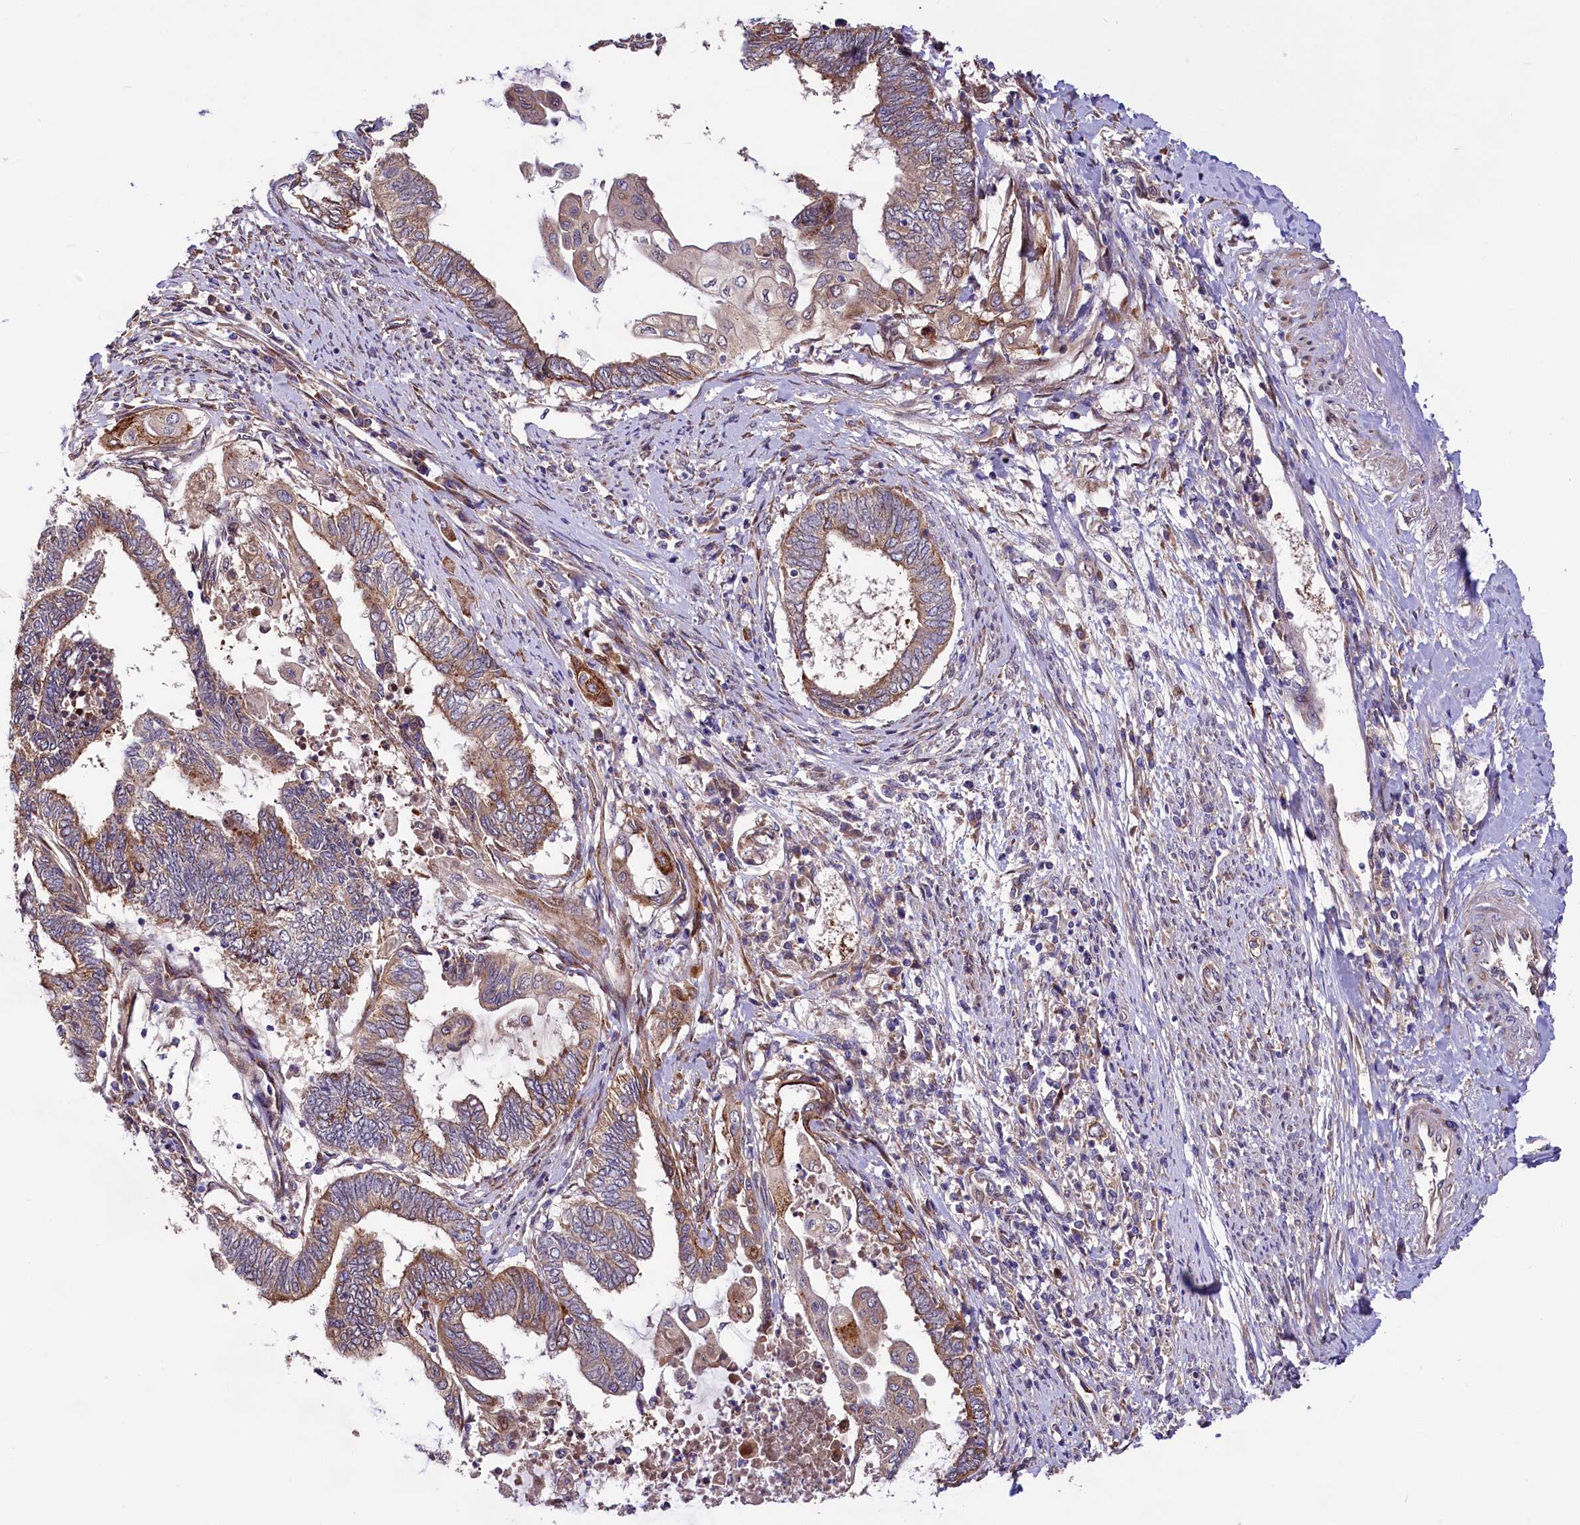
{"staining": {"intensity": "moderate", "quantity": "25%-75%", "location": "cytoplasmic/membranous"}, "tissue": "endometrial cancer", "cell_type": "Tumor cells", "image_type": "cancer", "snomed": [{"axis": "morphology", "description": "Adenocarcinoma, NOS"}, {"axis": "topography", "description": "Uterus"}, {"axis": "topography", "description": "Endometrium"}], "caption": "A high-resolution histopathology image shows immunohistochemistry staining of endometrial adenocarcinoma, which reveals moderate cytoplasmic/membranous positivity in about 25%-75% of tumor cells.", "gene": "PDZRN3", "patient": {"sex": "female", "age": 70}}